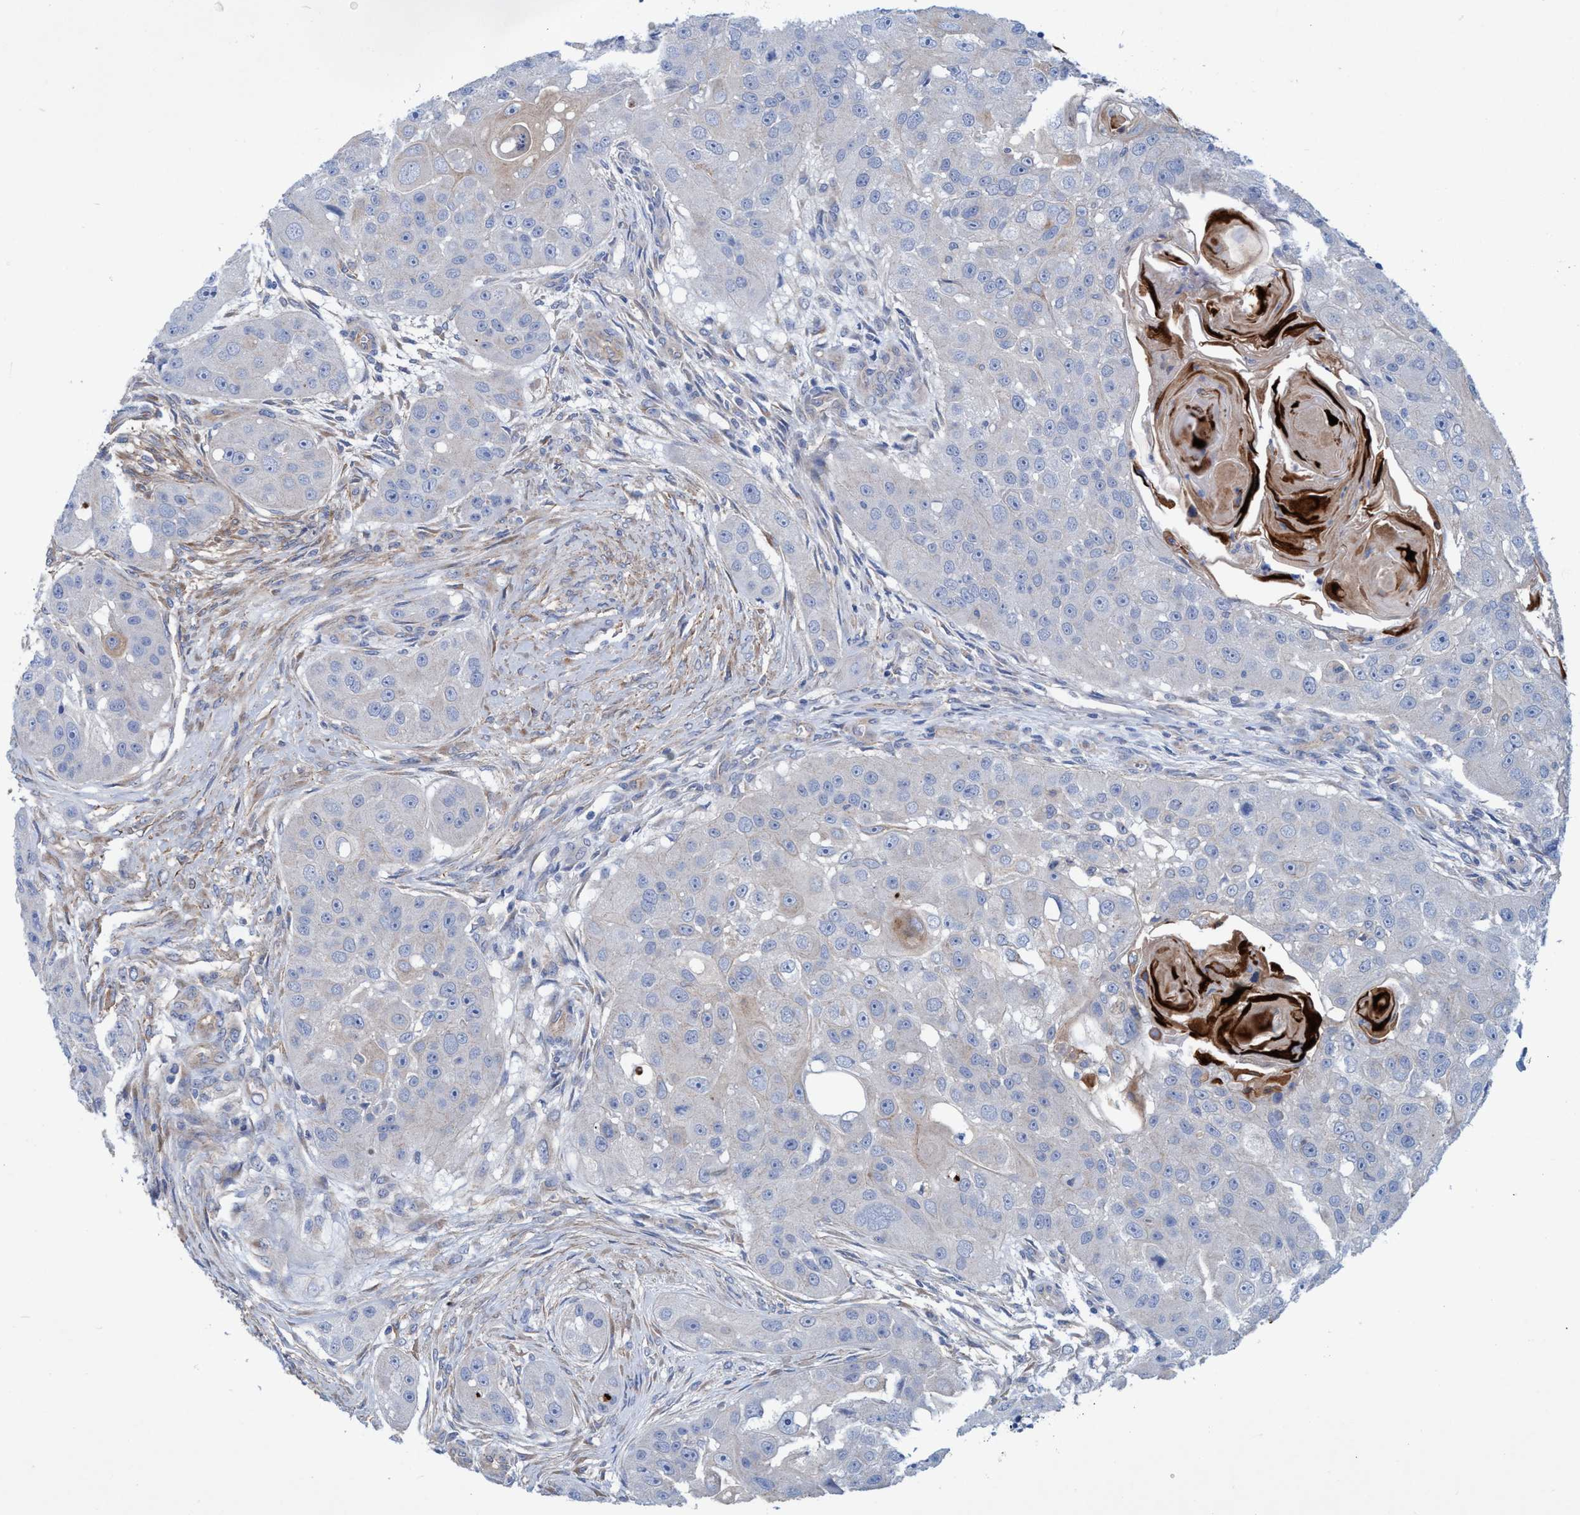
{"staining": {"intensity": "weak", "quantity": "<25%", "location": "cytoplasmic/membranous"}, "tissue": "head and neck cancer", "cell_type": "Tumor cells", "image_type": "cancer", "snomed": [{"axis": "morphology", "description": "Normal tissue, NOS"}, {"axis": "morphology", "description": "Squamous cell carcinoma, NOS"}, {"axis": "topography", "description": "Skeletal muscle"}, {"axis": "topography", "description": "Head-Neck"}], "caption": "There is no significant expression in tumor cells of head and neck squamous cell carcinoma.", "gene": "GULP1", "patient": {"sex": "male", "age": 51}}